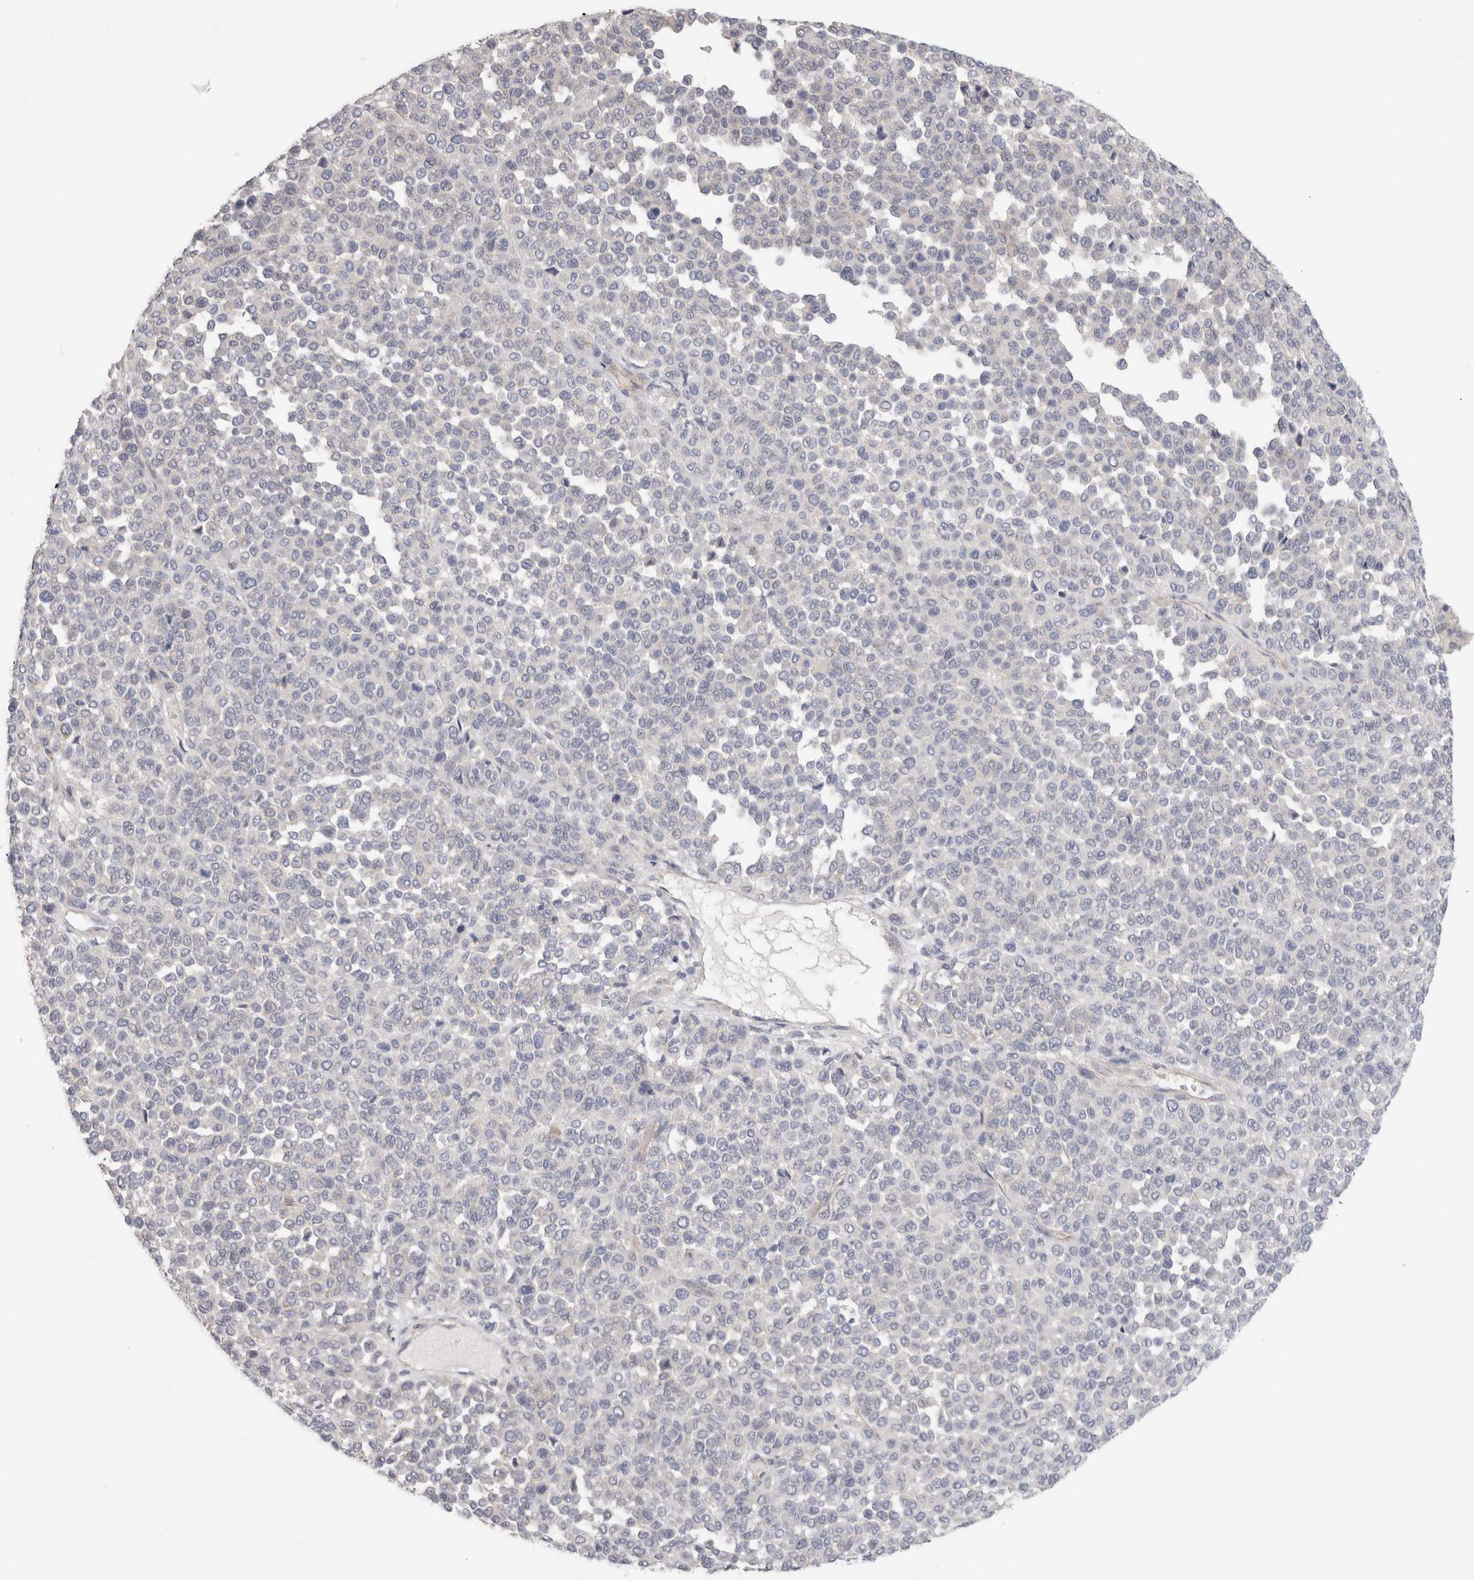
{"staining": {"intensity": "negative", "quantity": "none", "location": "none"}, "tissue": "melanoma", "cell_type": "Tumor cells", "image_type": "cancer", "snomed": [{"axis": "morphology", "description": "Malignant melanoma, Metastatic site"}, {"axis": "topography", "description": "Pancreas"}], "caption": "Malignant melanoma (metastatic site) was stained to show a protein in brown. There is no significant positivity in tumor cells. The staining was performed using DAB (3,3'-diaminobenzidine) to visualize the protein expression in brown, while the nuclei were stained in blue with hematoxylin (Magnification: 20x).", "gene": "AFP", "patient": {"sex": "female", "age": 30}}